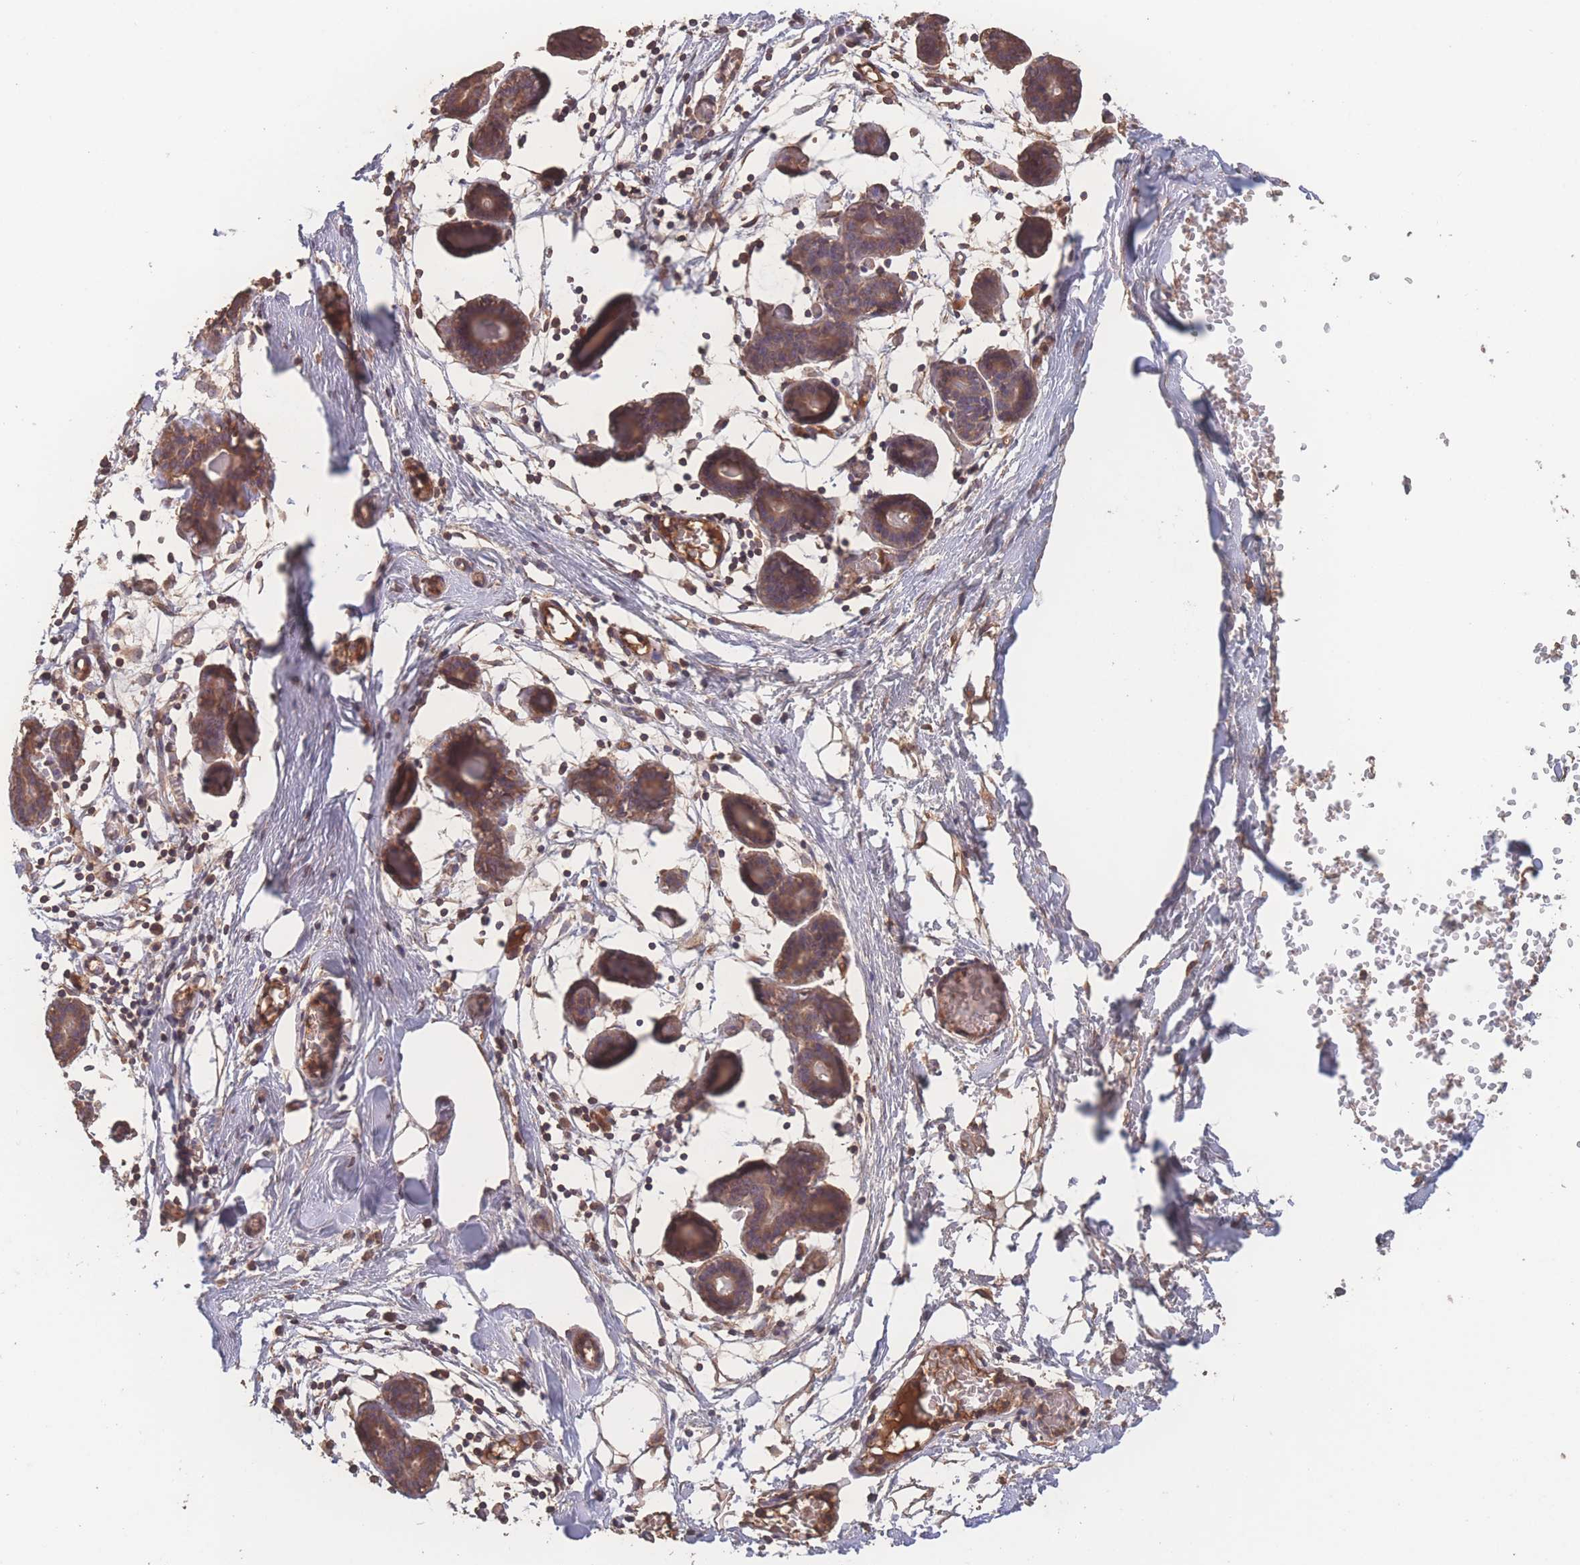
{"staining": {"intensity": "weak", "quantity": ">75%", "location": "cytoplasmic/membranous"}, "tissue": "breast", "cell_type": "Adipocytes", "image_type": "normal", "snomed": [{"axis": "morphology", "description": "Normal tissue, NOS"}, {"axis": "topography", "description": "Breast"}], "caption": "Weak cytoplasmic/membranous staining is present in about >75% of adipocytes in unremarkable breast.", "gene": "ATXN10", "patient": {"sex": "female", "age": 27}}